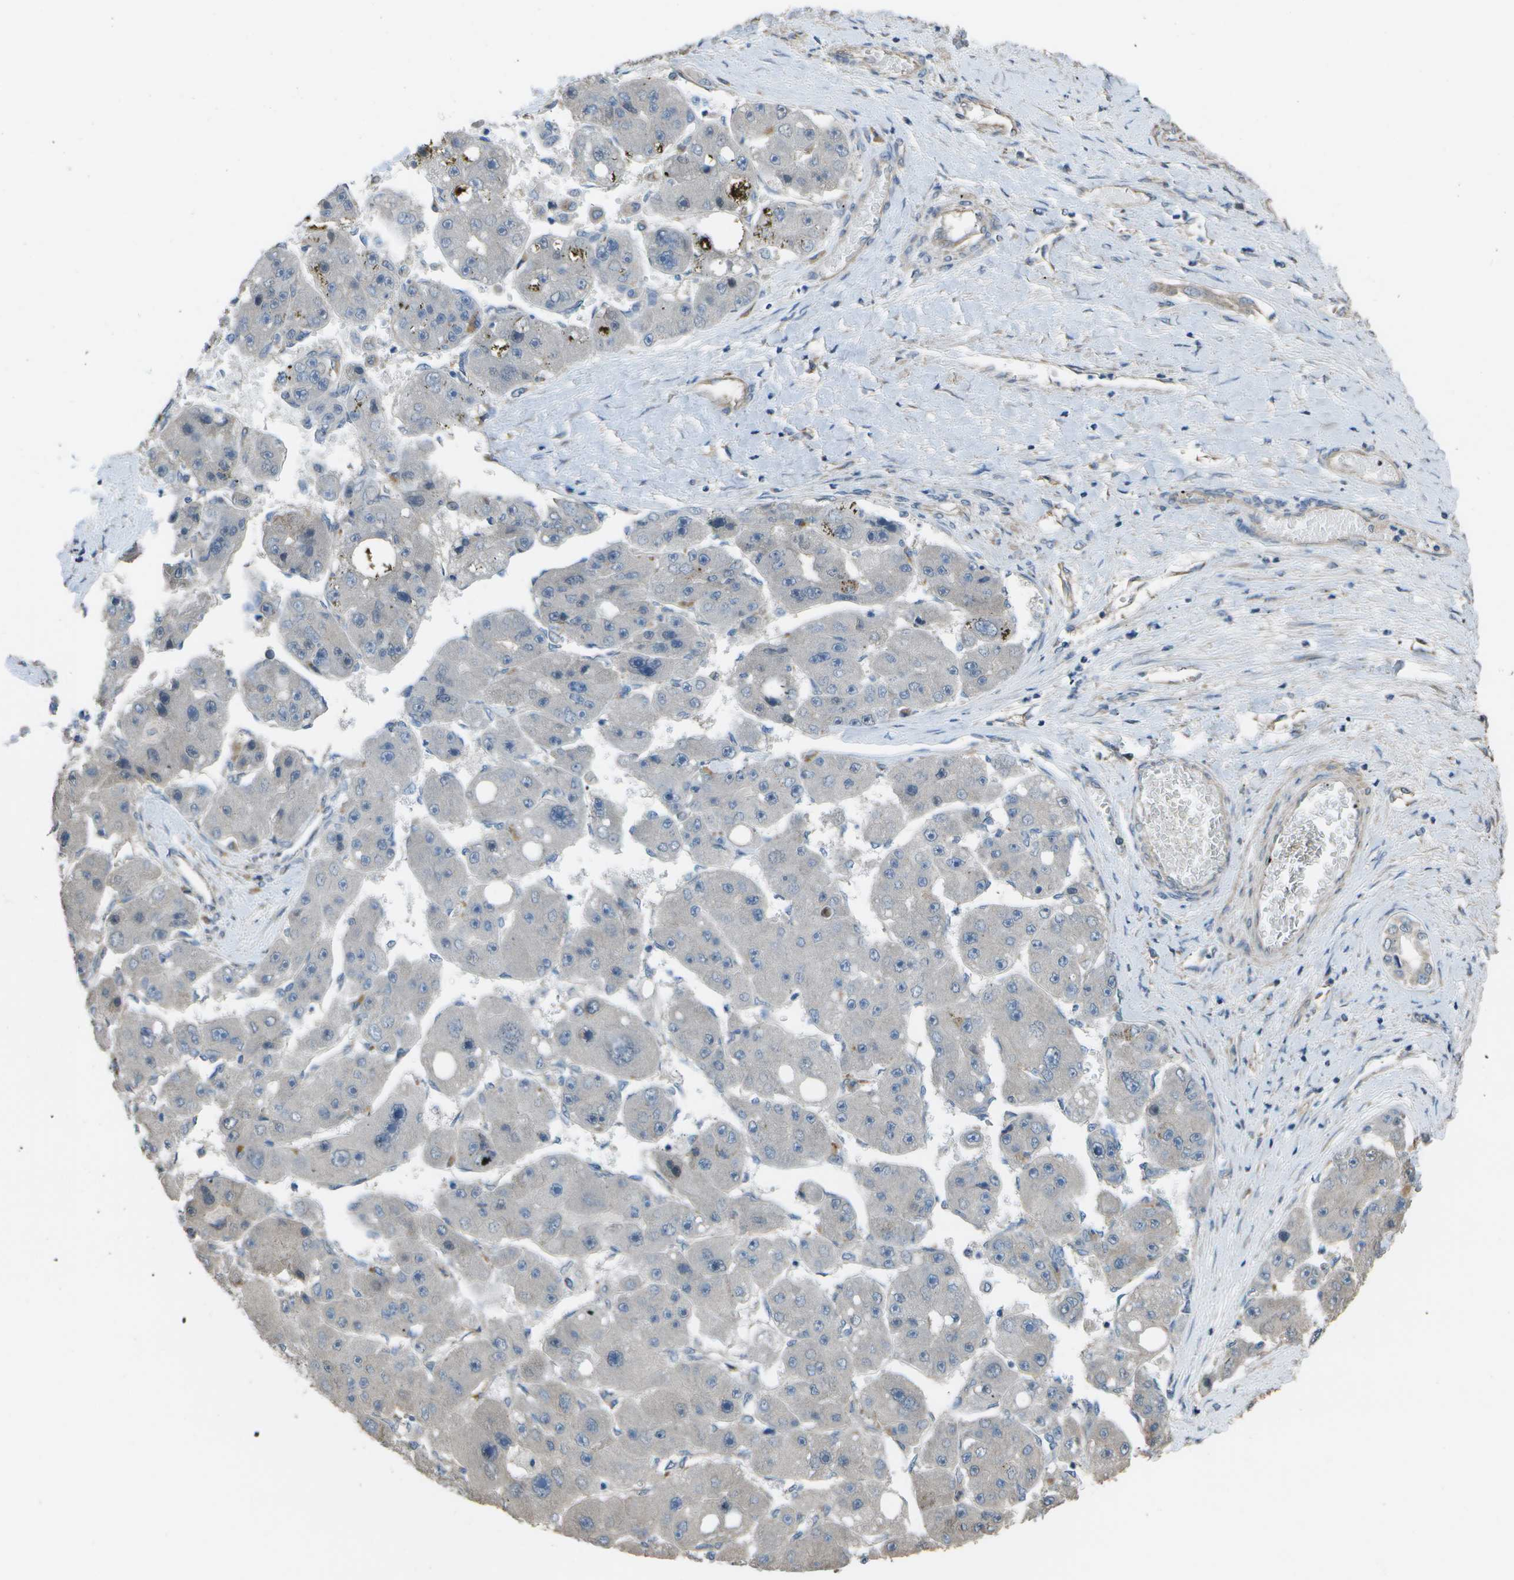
{"staining": {"intensity": "negative", "quantity": "none", "location": "none"}, "tissue": "liver cancer", "cell_type": "Tumor cells", "image_type": "cancer", "snomed": [{"axis": "morphology", "description": "Carcinoma, Hepatocellular, NOS"}, {"axis": "topography", "description": "Liver"}], "caption": "A histopathology image of human liver hepatocellular carcinoma is negative for staining in tumor cells.", "gene": "CLNS1A", "patient": {"sex": "female", "age": 61}}